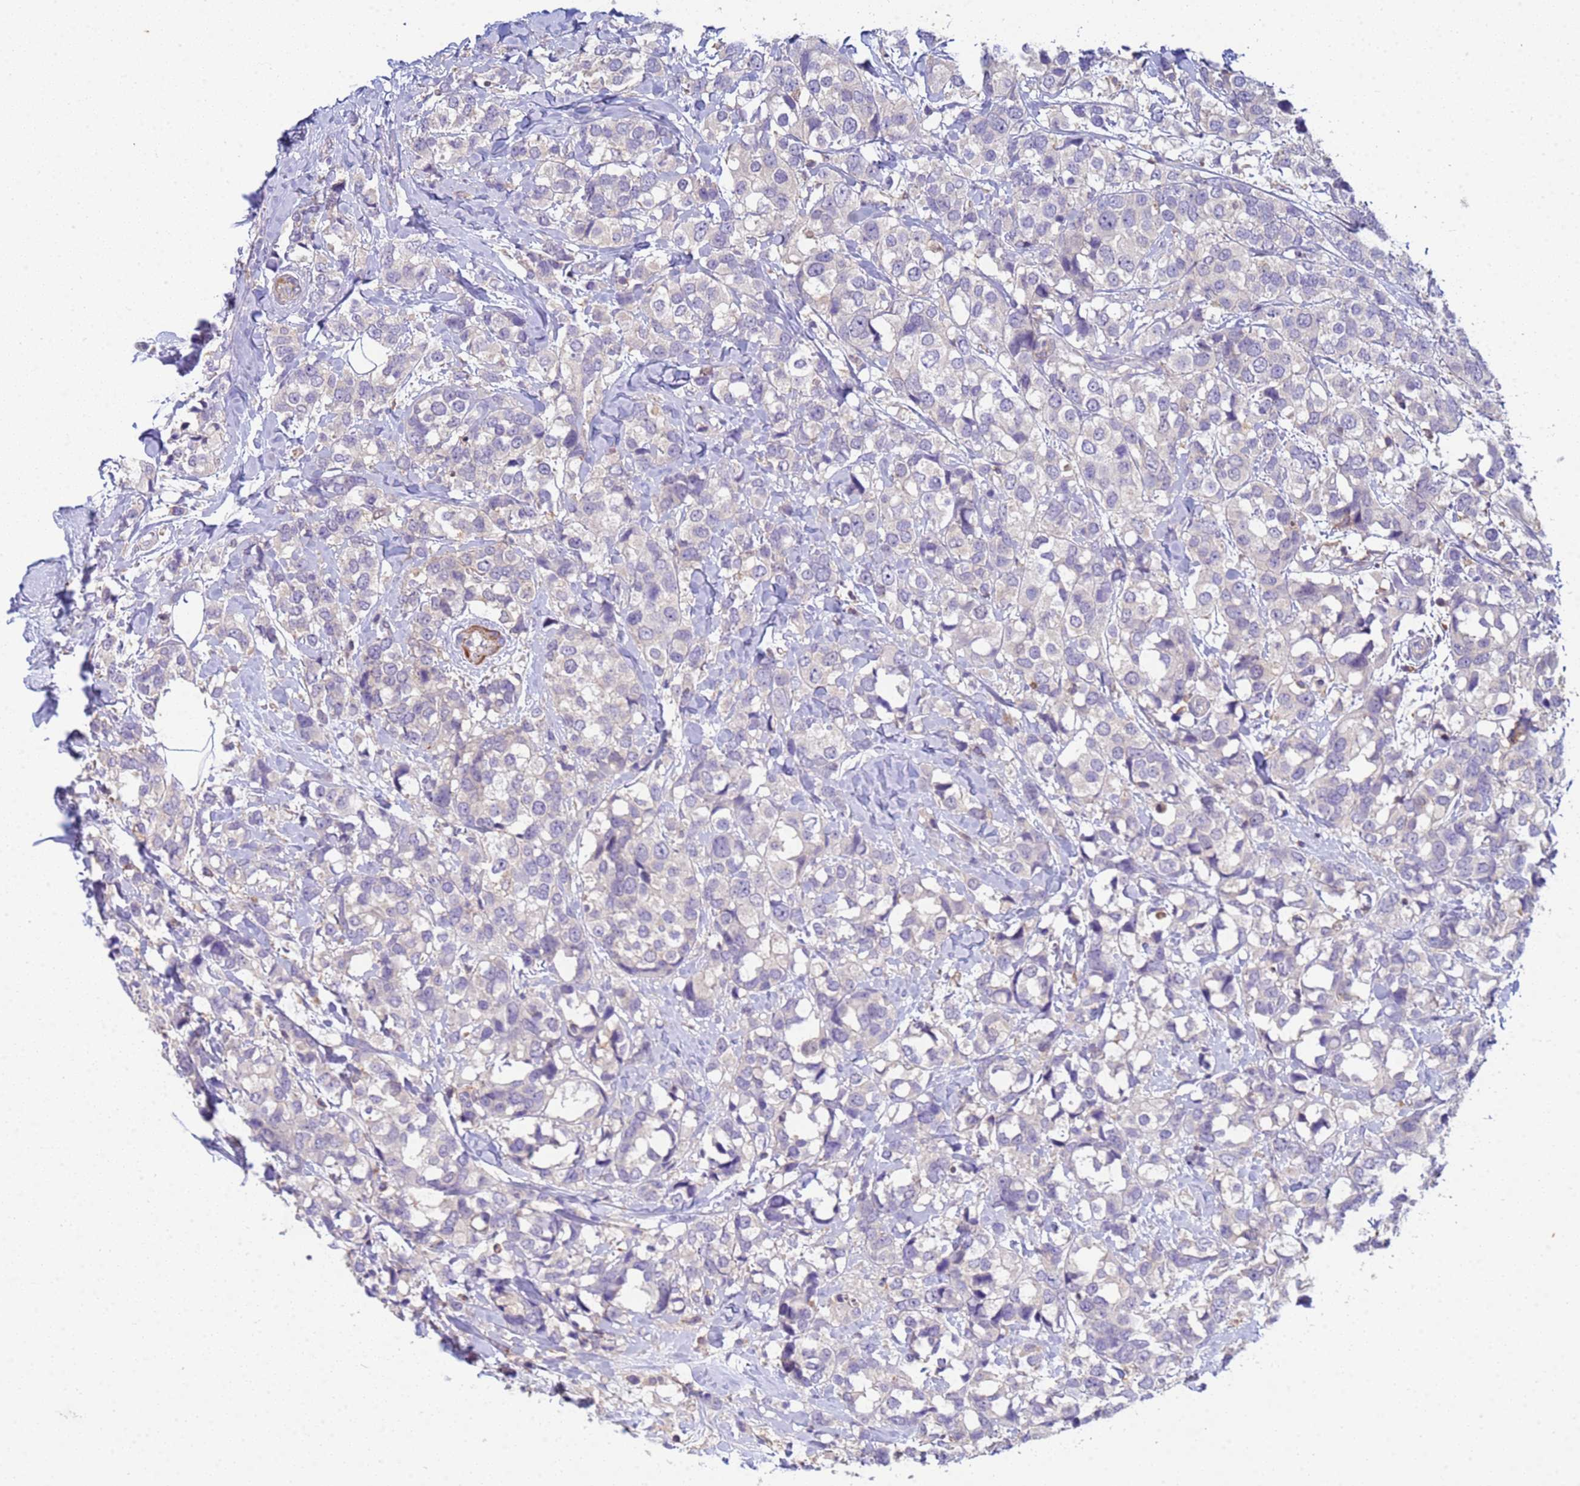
{"staining": {"intensity": "negative", "quantity": "none", "location": "none"}, "tissue": "breast cancer", "cell_type": "Tumor cells", "image_type": "cancer", "snomed": [{"axis": "morphology", "description": "Lobular carcinoma"}, {"axis": "topography", "description": "Breast"}], "caption": "Immunohistochemistry photomicrograph of neoplastic tissue: breast cancer (lobular carcinoma) stained with DAB (3,3'-diaminobenzidine) exhibits no significant protein positivity in tumor cells.", "gene": "KLHL13", "patient": {"sex": "female", "age": 59}}